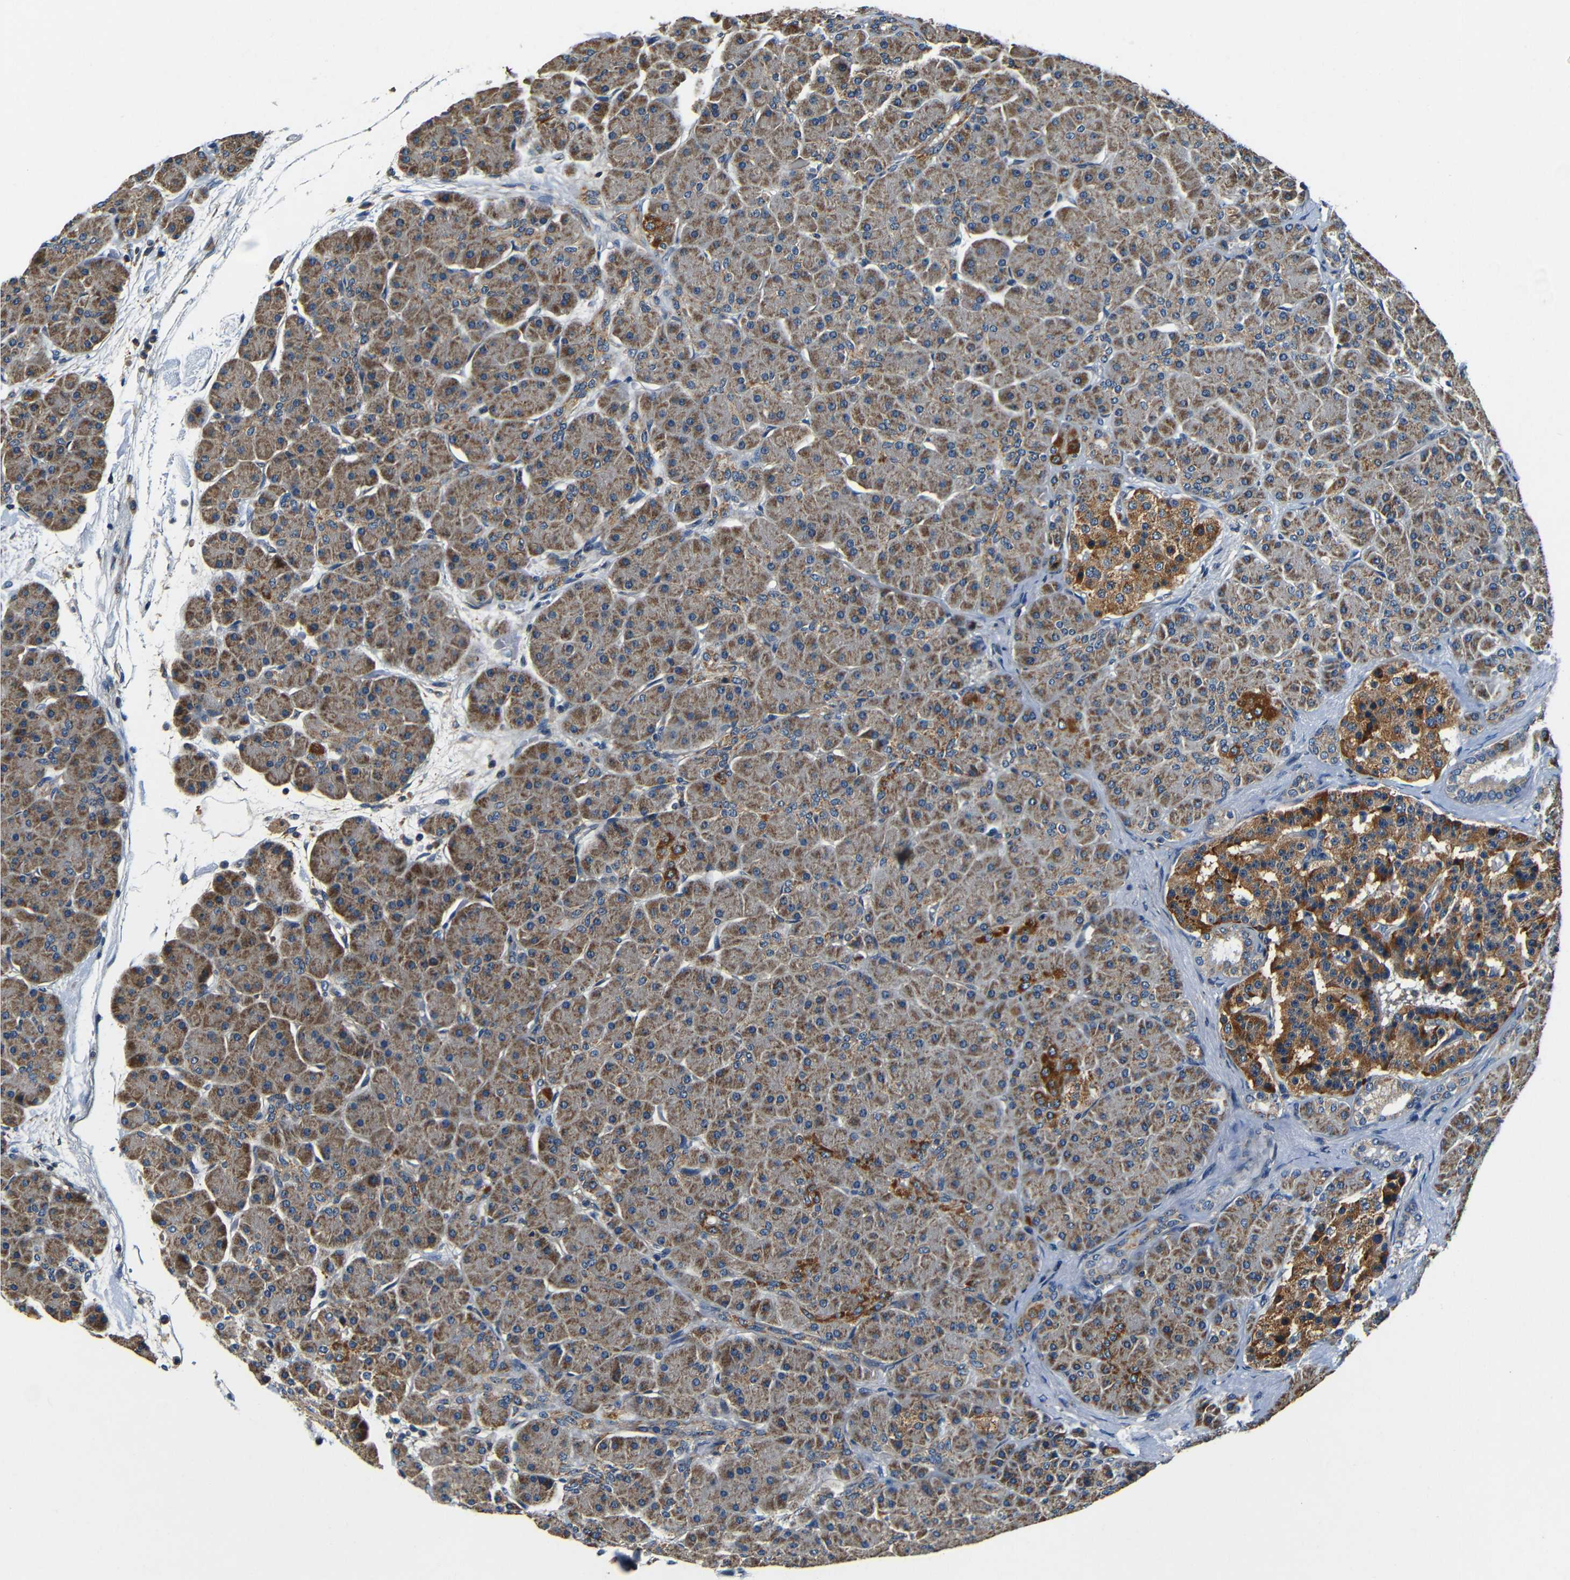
{"staining": {"intensity": "moderate", "quantity": ">75%", "location": "cytoplasmic/membranous"}, "tissue": "pancreas", "cell_type": "Exocrine glandular cells", "image_type": "normal", "snomed": [{"axis": "morphology", "description": "Normal tissue, NOS"}, {"axis": "topography", "description": "Pancreas"}], "caption": "Immunohistochemical staining of unremarkable human pancreas exhibits >75% levels of moderate cytoplasmic/membranous protein staining in approximately >75% of exocrine glandular cells.", "gene": "MTX1", "patient": {"sex": "male", "age": 66}}